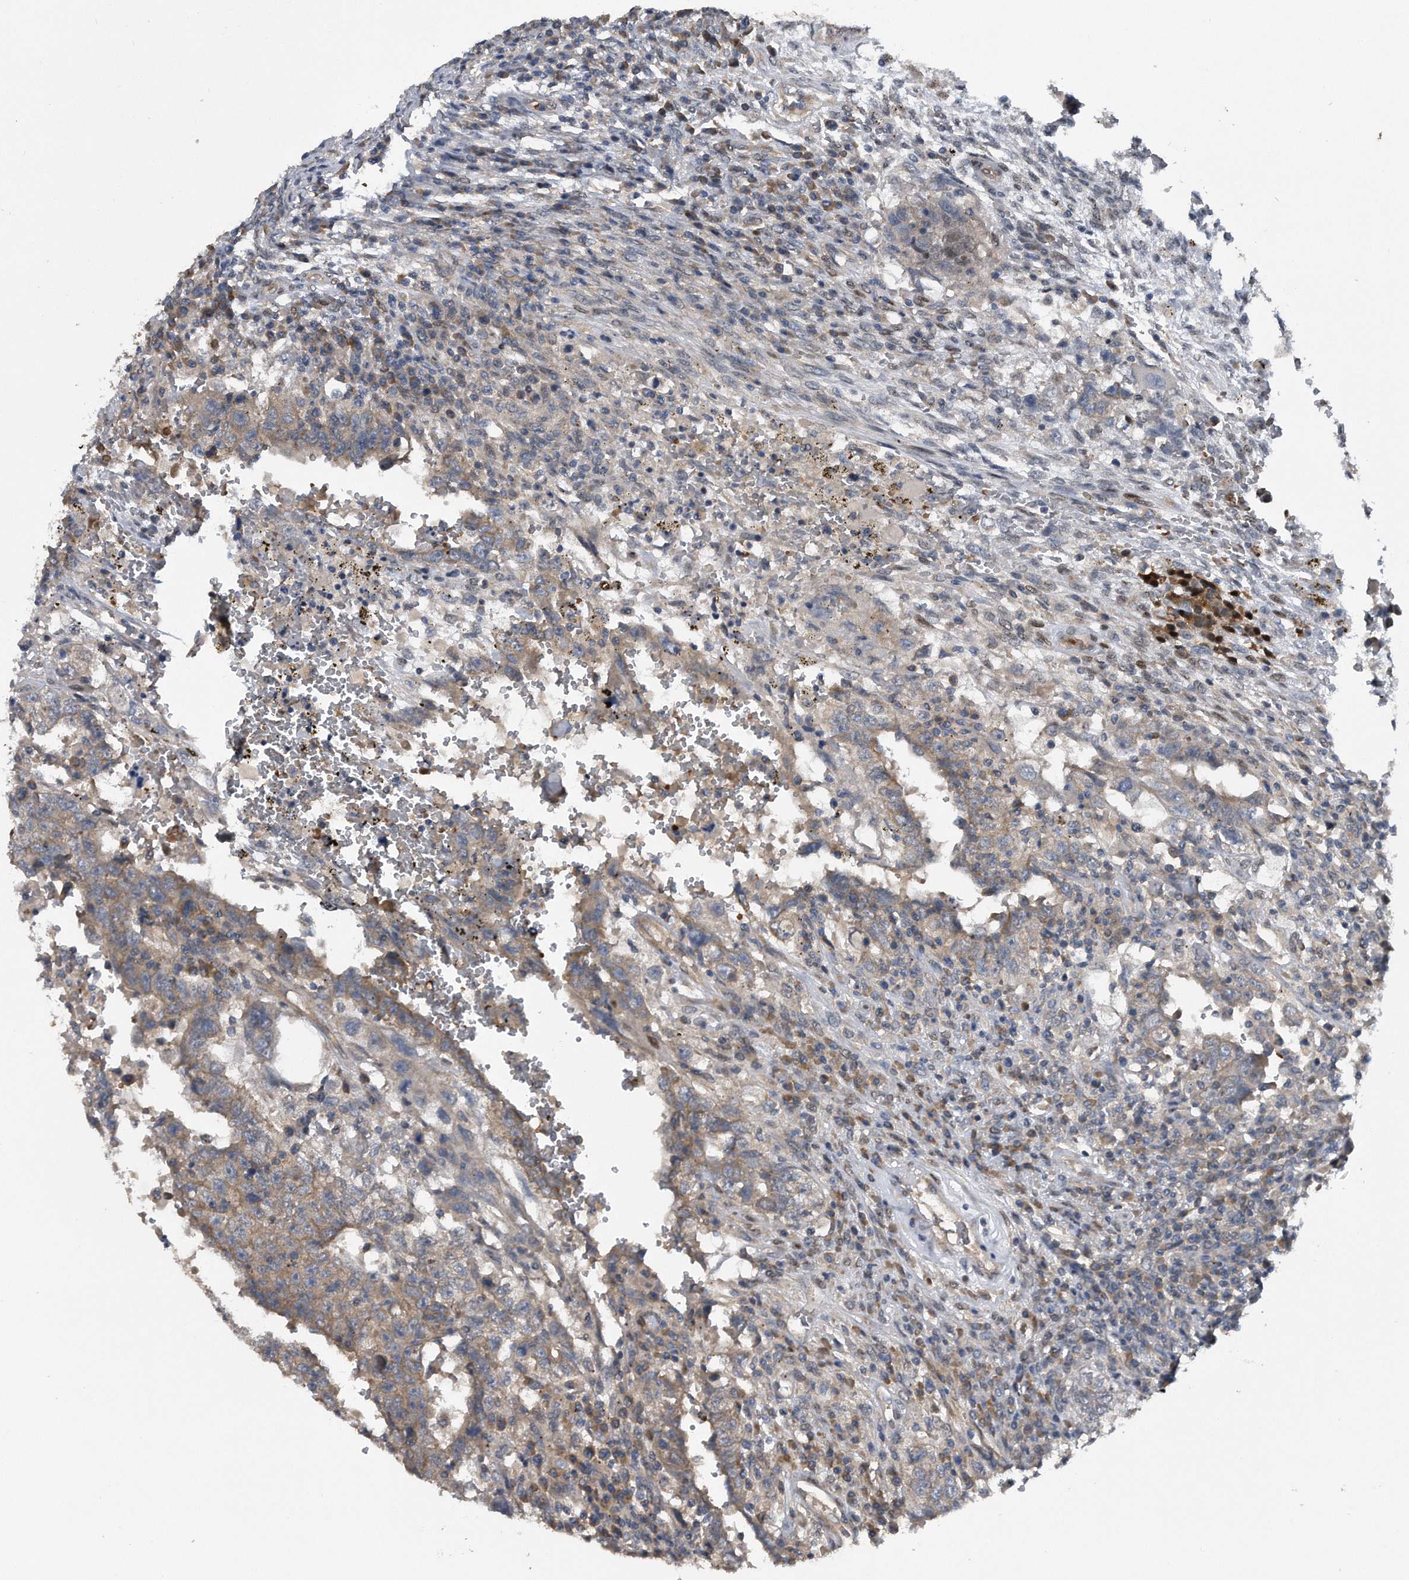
{"staining": {"intensity": "weak", "quantity": ">75%", "location": "cytoplasmic/membranous"}, "tissue": "testis cancer", "cell_type": "Tumor cells", "image_type": "cancer", "snomed": [{"axis": "morphology", "description": "Carcinoma, Embryonal, NOS"}, {"axis": "topography", "description": "Testis"}], "caption": "The image demonstrates staining of embryonal carcinoma (testis), revealing weak cytoplasmic/membranous protein positivity (brown color) within tumor cells. Using DAB (brown) and hematoxylin (blue) stains, captured at high magnification using brightfield microscopy.", "gene": "ZNF79", "patient": {"sex": "male", "age": 26}}